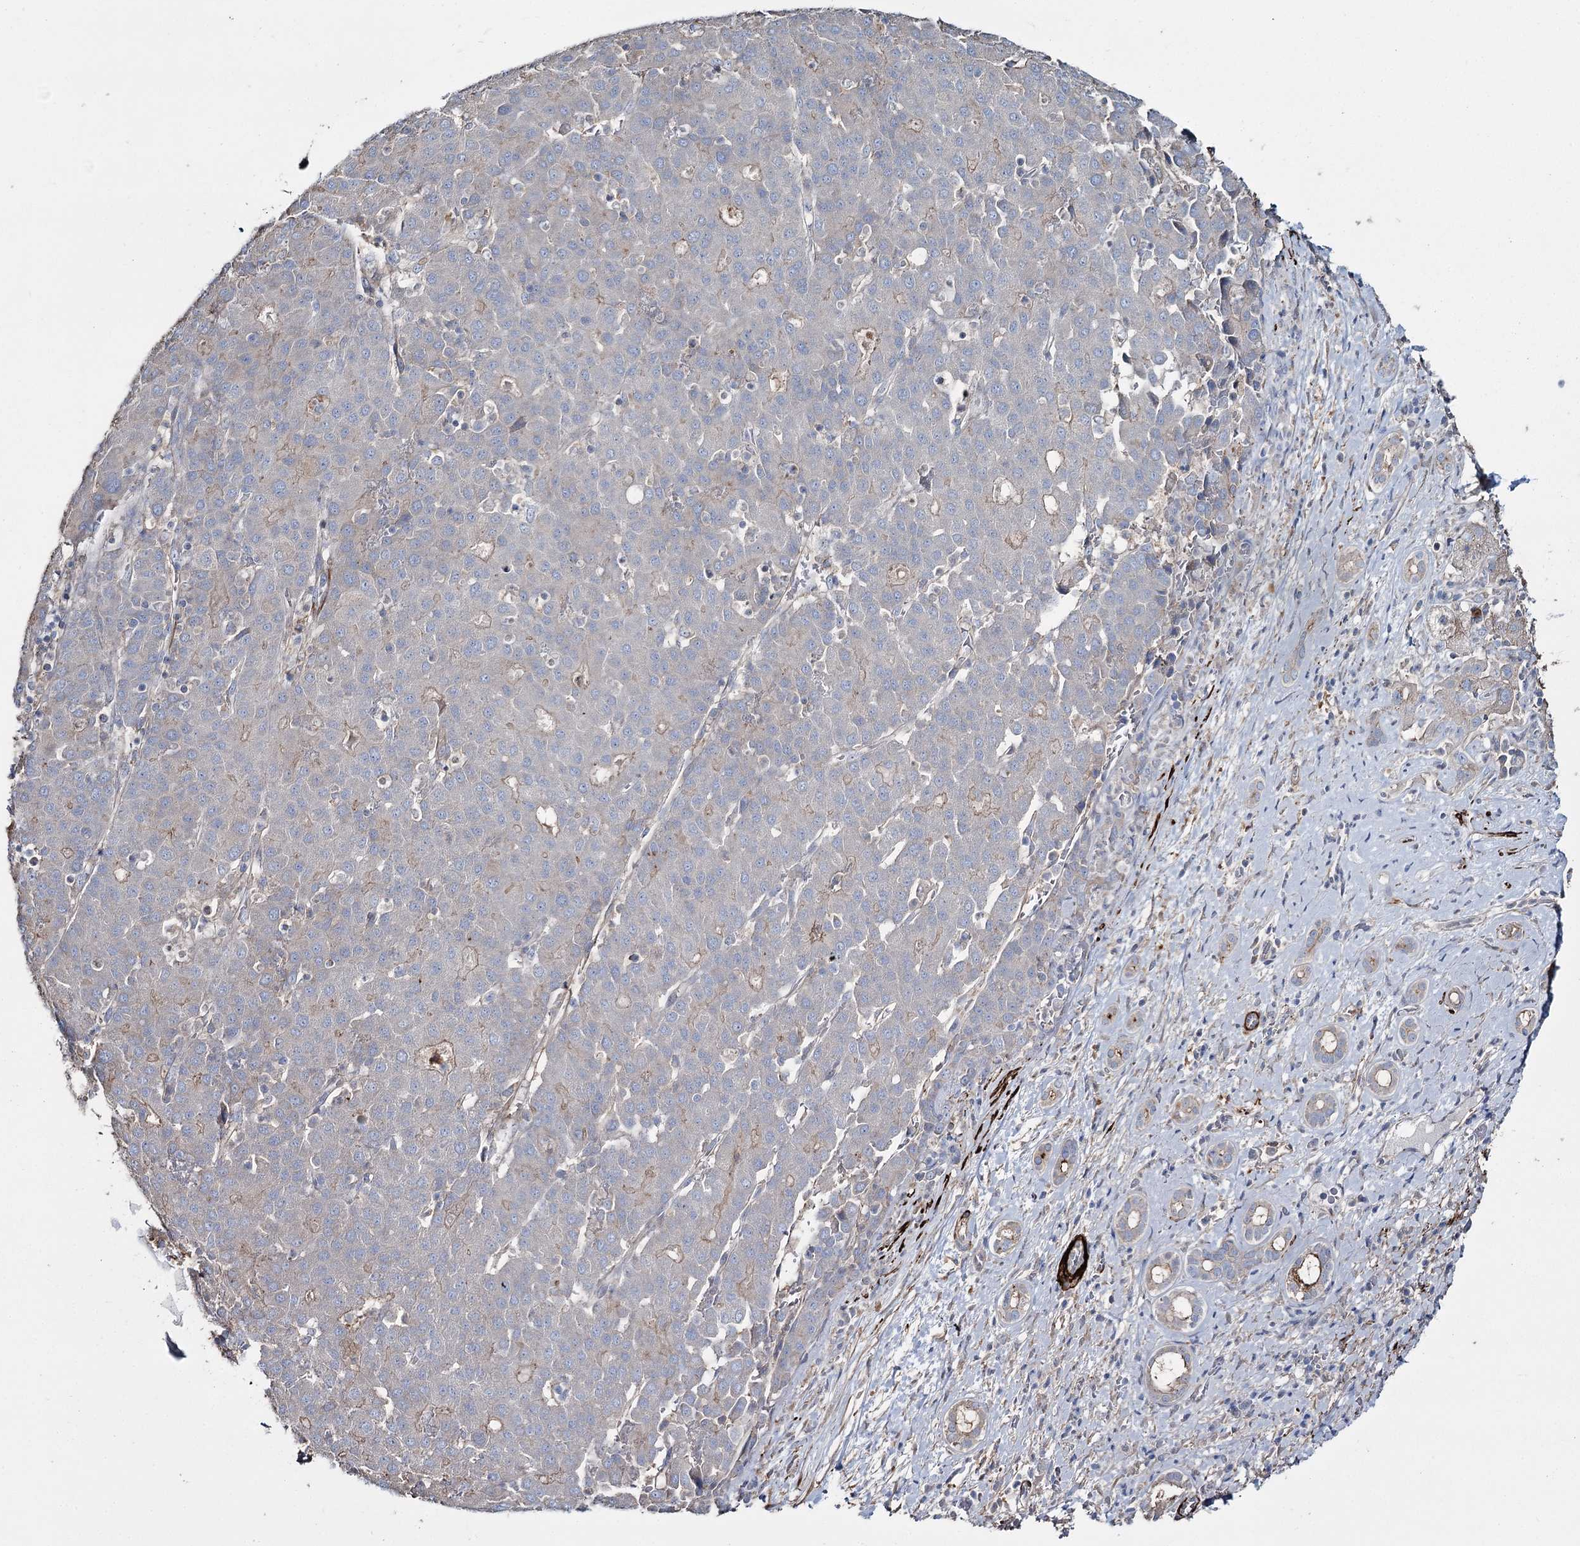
{"staining": {"intensity": "negative", "quantity": "none", "location": "none"}, "tissue": "liver cancer", "cell_type": "Tumor cells", "image_type": "cancer", "snomed": [{"axis": "morphology", "description": "Carcinoma, Hepatocellular, NOS"}, {"axis": "topography", "description": "Liver"}], "caption": "This is a photomicrograph of immunohistochemistry (IHC) staining of liver hepatocellular carcinoma, which shows no expression in tumor cells.", "gene": "SUMF1", "patient": {"sex": "male", "age": 65}}